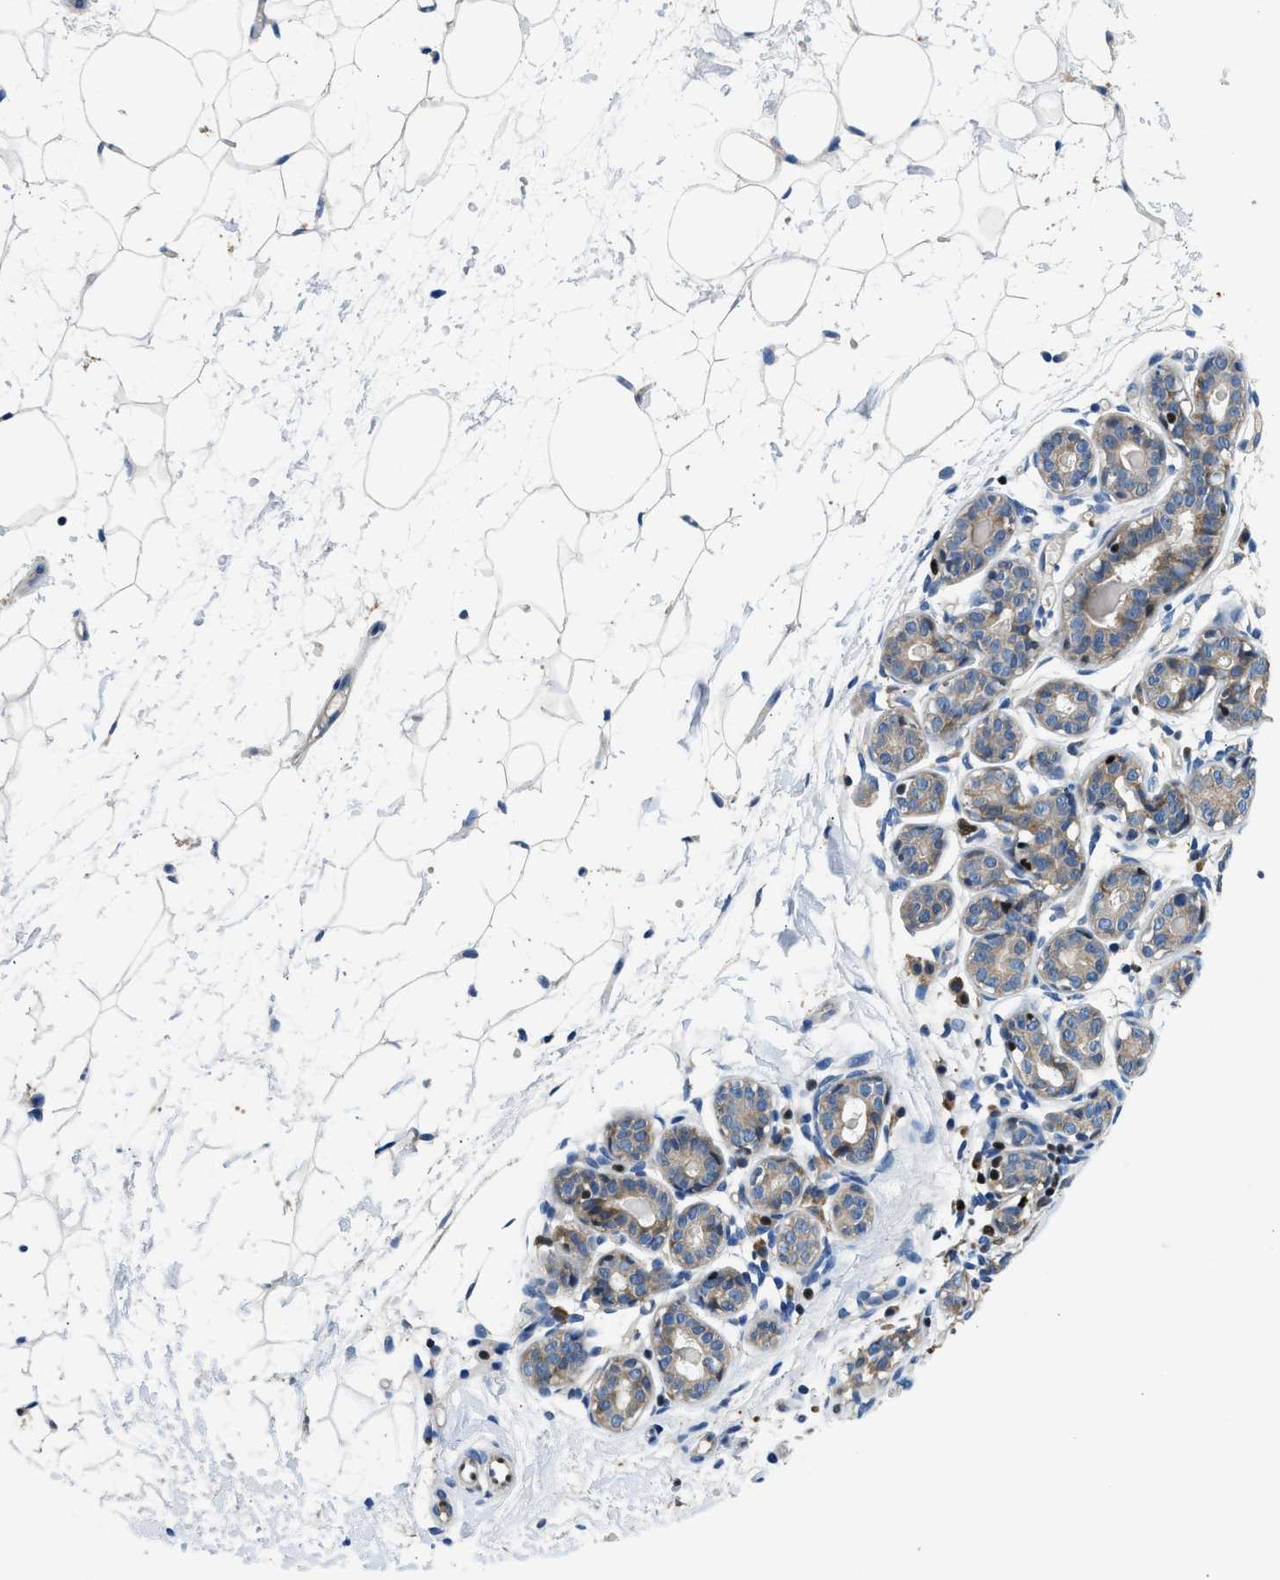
{"staining": {"intensity": "negative", "quantity": "none", "location": "none"}, "tissue": "breast", "cell_type": "Adipocytes", "image_type": "normal", "snomed": [{"axis": "morphology", "description": "Normal tissue, NOS"}, {"axis": "topography", "description": "Breast"}], "caption": "IHC photomicrograph of normal human breast stained for a protein (brown), which shows no expression in adipocytes.", "gene": "TOX", "patient": {"sex": "female", "age": 22}}